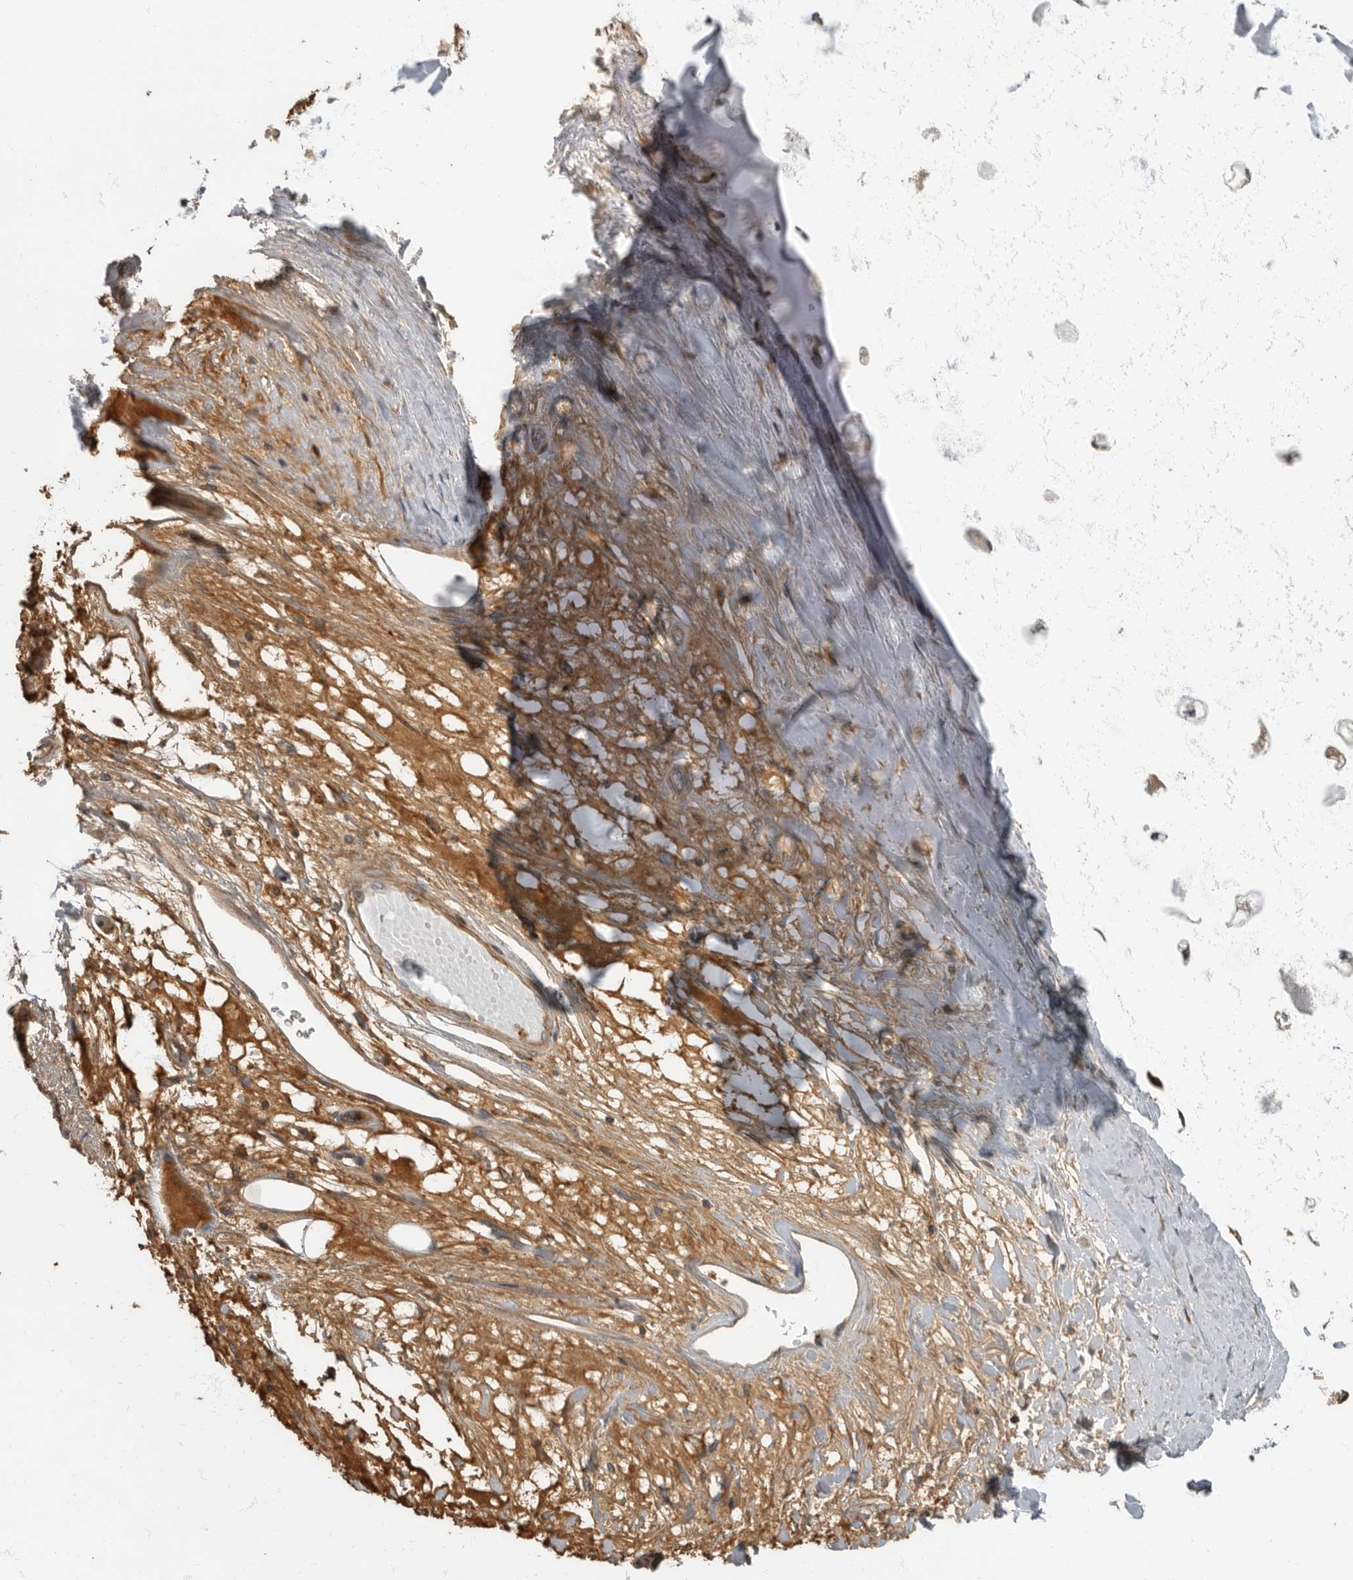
{"staining": {"intensity": "negative", "quantity": "none", "location": "none"}, "tissue": "adipose tissue", "cell_type": "Adipocytes", "image_type": "normal", "snomed": [{"axis": "morphology", "description": "Normal tissue, NOS"}, {"axis": "topography", "description": "Bronchus"}], "caption": "Image shows no significant protein positivity in adipocytes of benign adipose tissue. (Brightfield microscopy of DAB immunohistochemistry (IHC) at high magnification).", "gene": "DAAM1", "patient": {"sex": "male", "age": 66}}